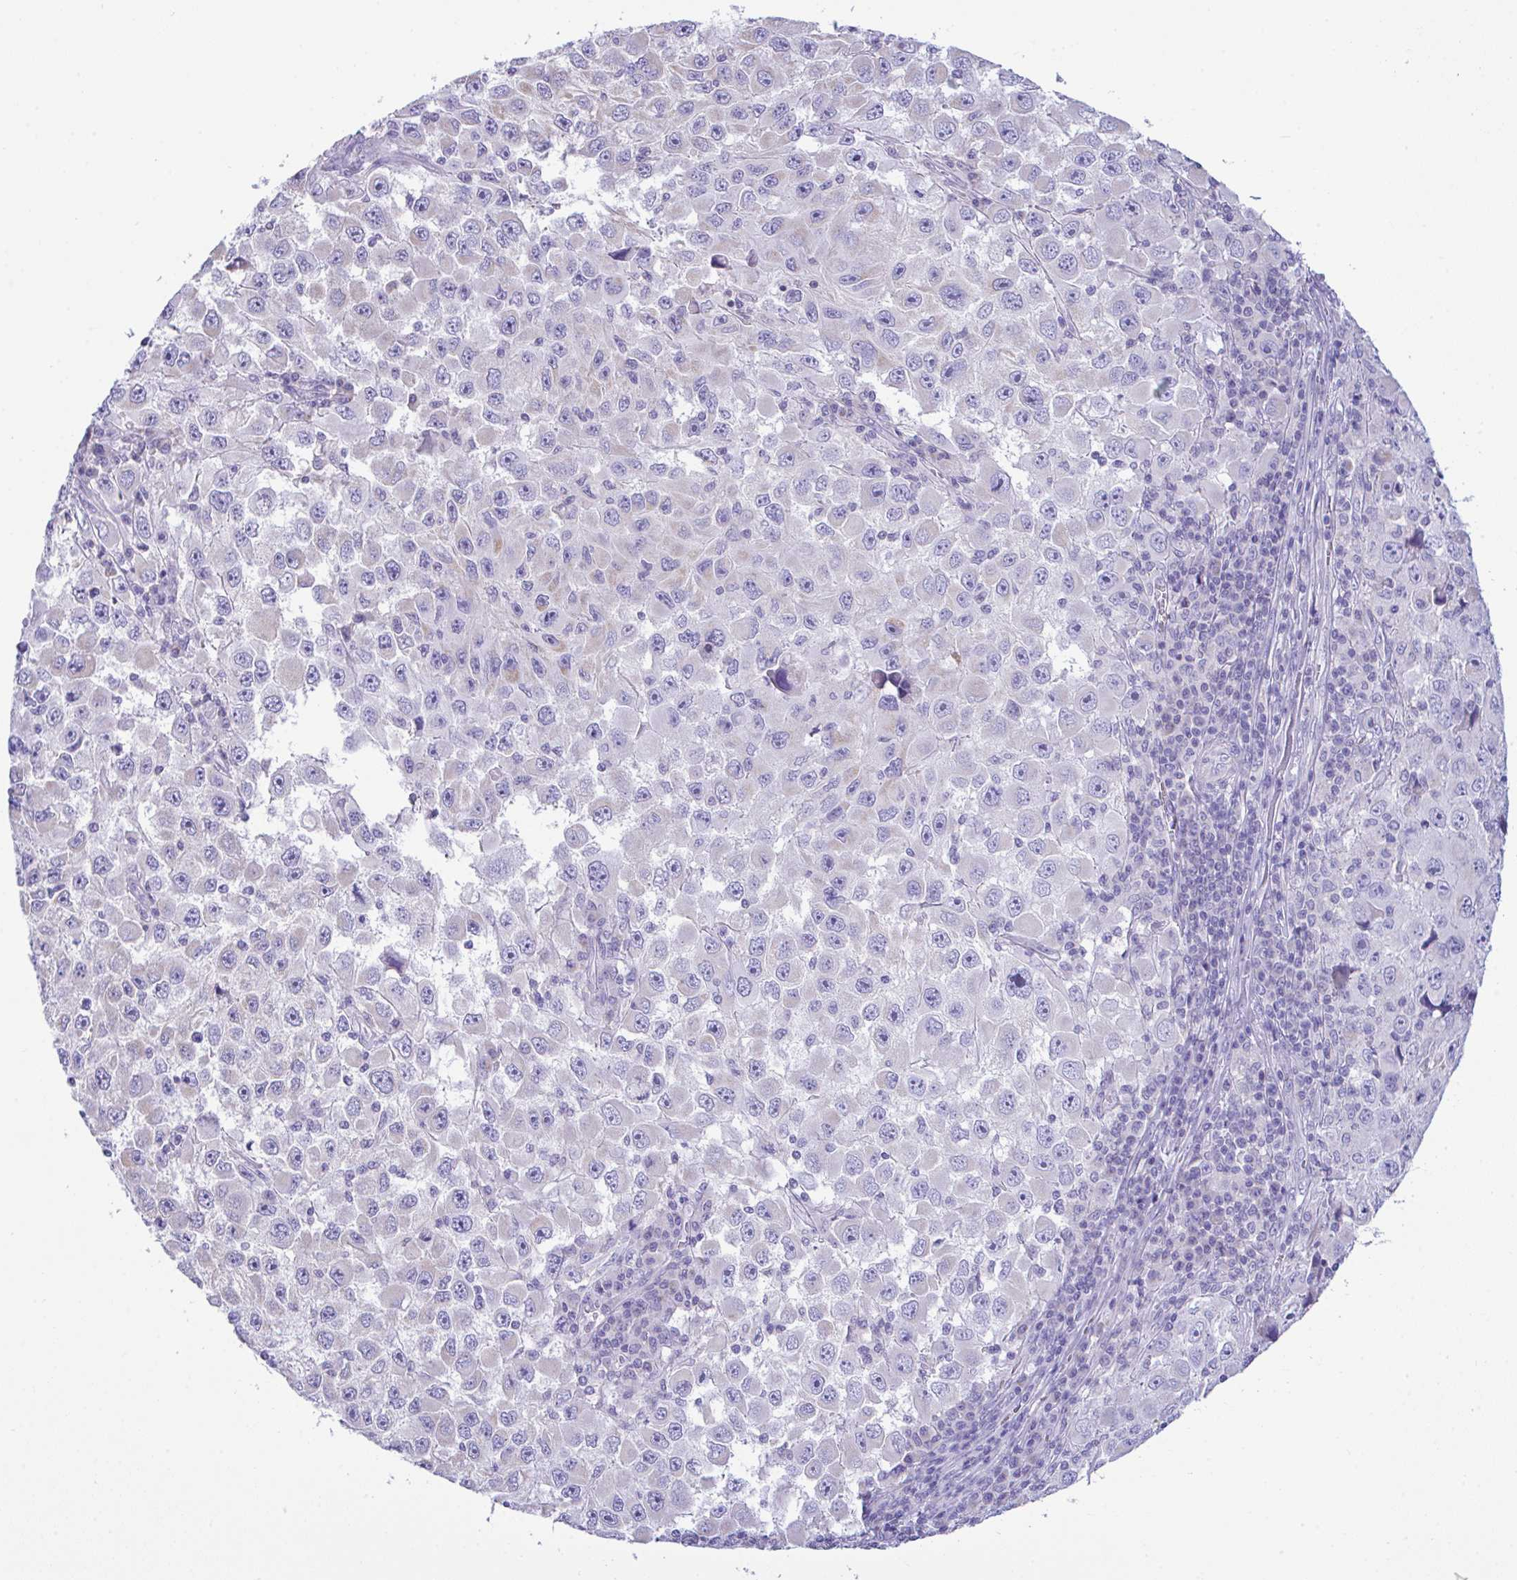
{"staining": {"intensity": "negative", "quantity": "none", "location": "none"}, "tissue": "melanoma", "cell_type": "Tumor cells", "image_type": "cancer", "snomed": [{"axis": "morphology", "description": "Malignant melanoma, Metastatic site"}, {"axis": "topography", "description": "Lymph node"}], "caption": "The micrograph shows no staining of tumor cells in malignant melanoma (metastatic site).", "gene": "NLRP8", "patient": {"sex": "female", "age": 67}}